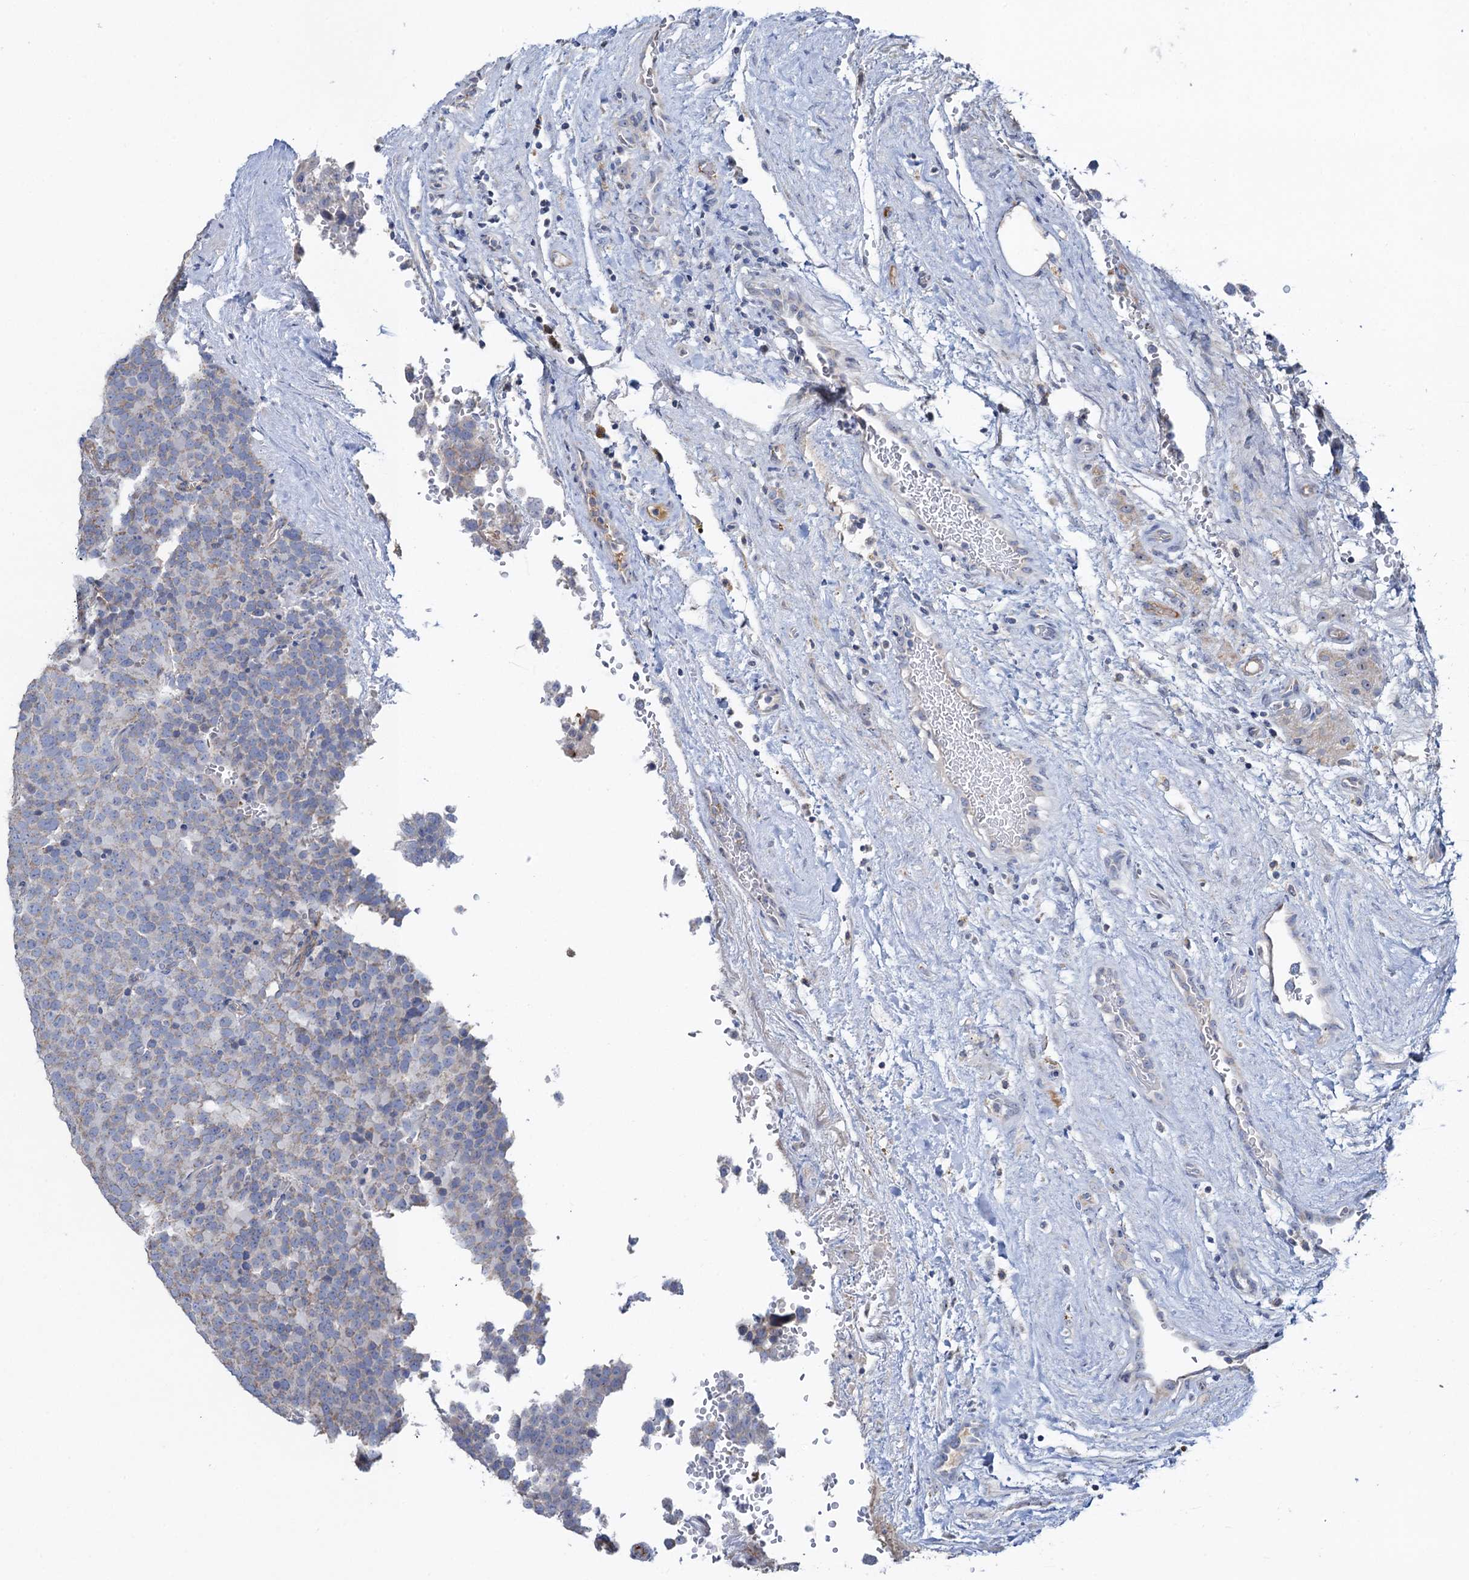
{"staining": {"intensity": "negative", "quantity": "none", "location": "none"}, "tissue": "testis cancer", "cell_type": "Tumor cells", "image_type": "cancer", "snomed": [{"axis": "morphology", "description": "Seminoma, NOS"}, {"axis": "topography", "description": "Testis"}], "caption": "Tumor cells are negative for protein expression in human seminoma (testis).", "gene": "PLLP", "patient": {"sex": "male", "age": 71}}